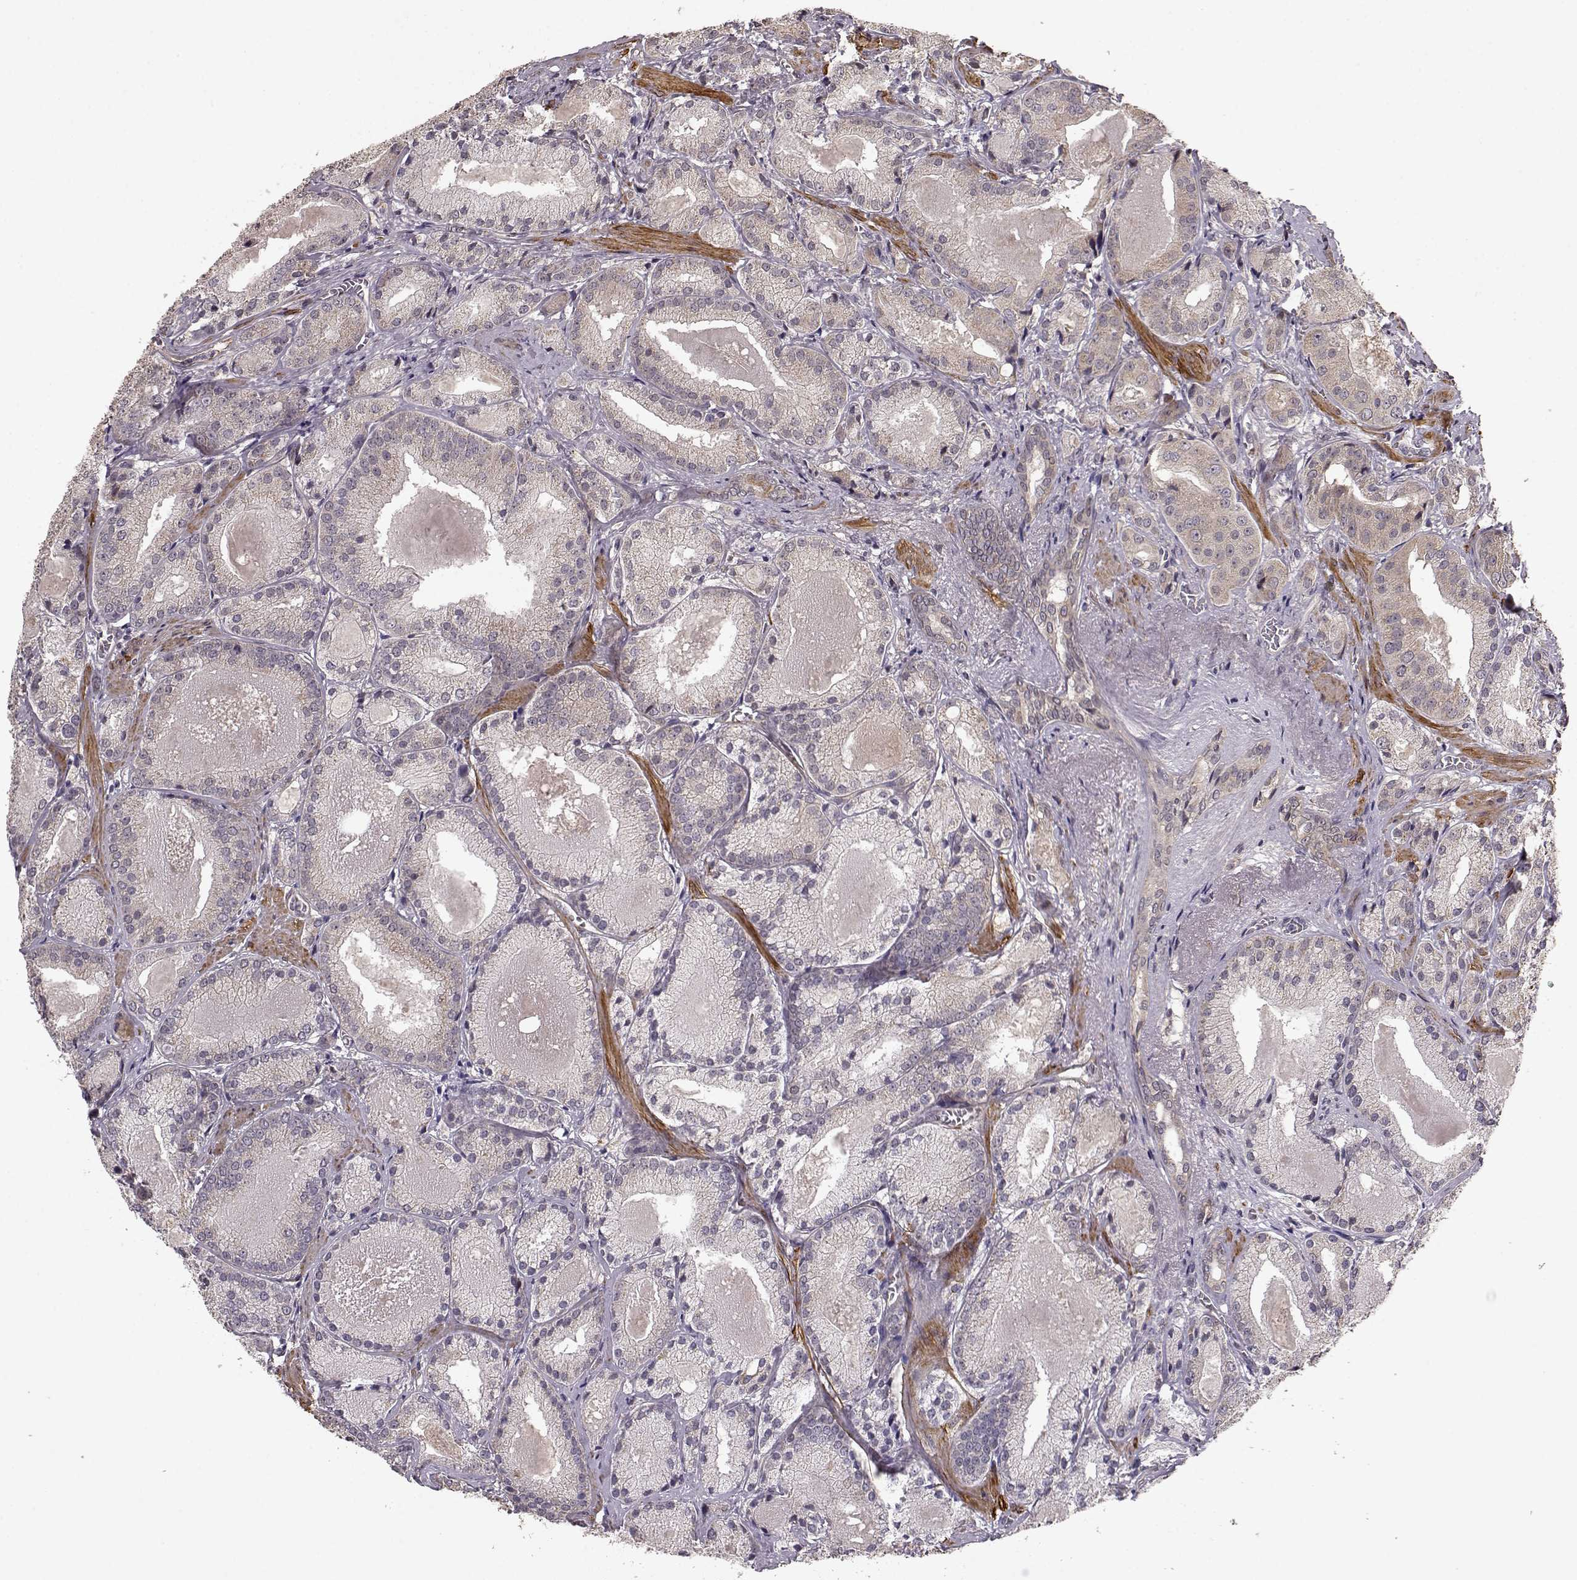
{"staining": {"intensity": "negative", "quantity": "none", "location": "none"}, "tissue": "prostate cancer", "cell_type": "Tumor cells", "image_type": "cancer", "snomed": [{"axis": "morphology", "description": "Adenocarcinoma, High grade"}, {"axis": "topography", "description": "Prostate"}], "caption": "Tumor cells are negative for protein expression in human prostate cancer (adenocarcinoma (high-grade)).", "gene": "BACH2", "patient": {"sex": "male", "age": 66}}